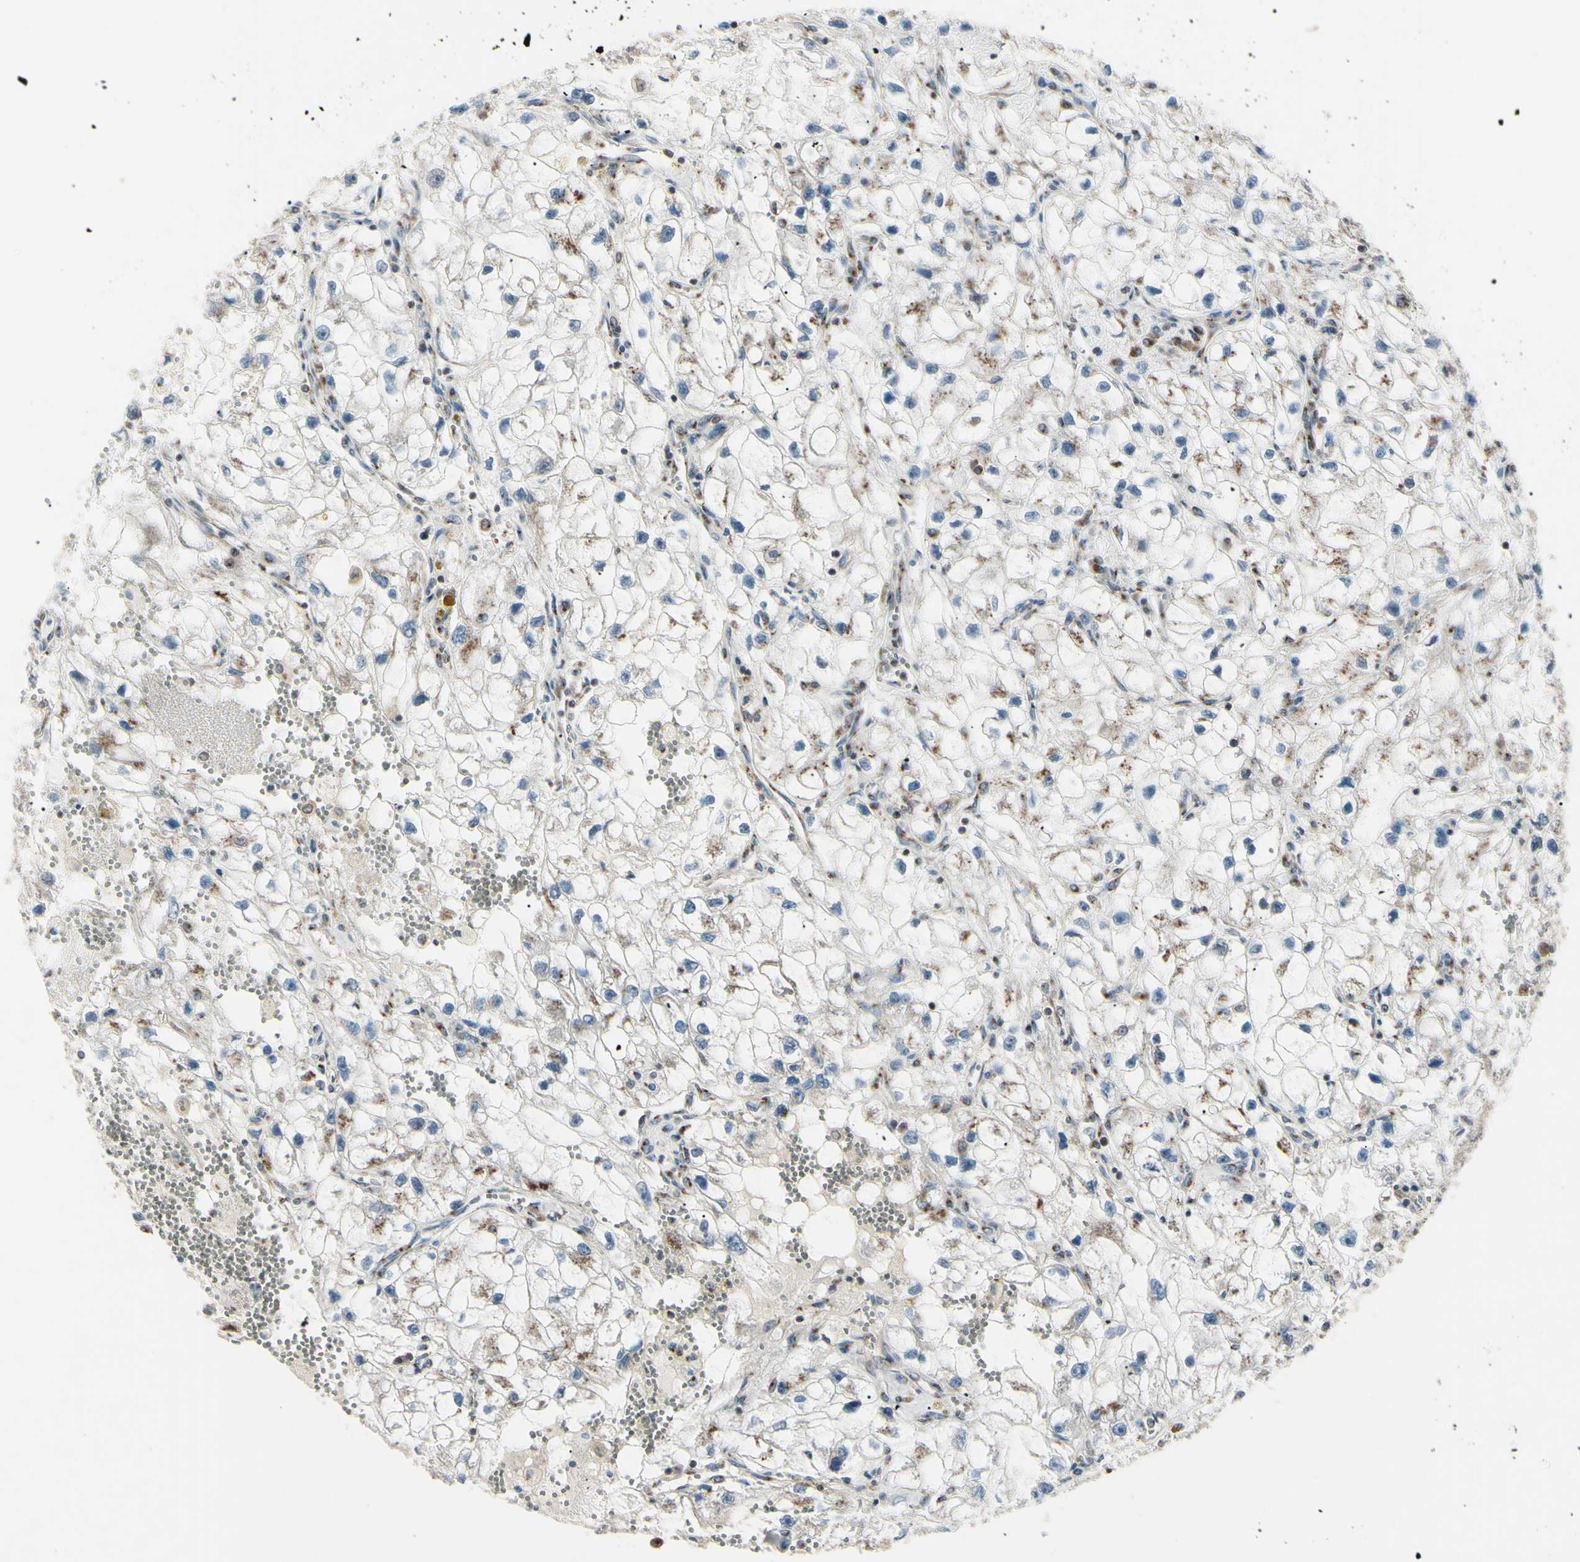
{"staining": {"intensity": "weak", "quantity": "<25%", "location": "cytoplasmic/membranous"}, "tissue": "renal cancer", "cell_type": "Tumor cells", "image_type": "cancer", "snomed": [{"axis": "morphology", "description": "Adenocarcinoma, NOS"}, {"axis": "topography", "description": "Kidney"}], "caption": "The photomicrograph displays no staining of tumor cells in adenocarcinoma (renal). The staining is performed using DAB (3,3'-diaminobenzidine) brown chromogen with nuclei counter-stained in using hematoxylin.", "gene": "MAPRE1", "patient": {"sex": "female", "age": 70}}